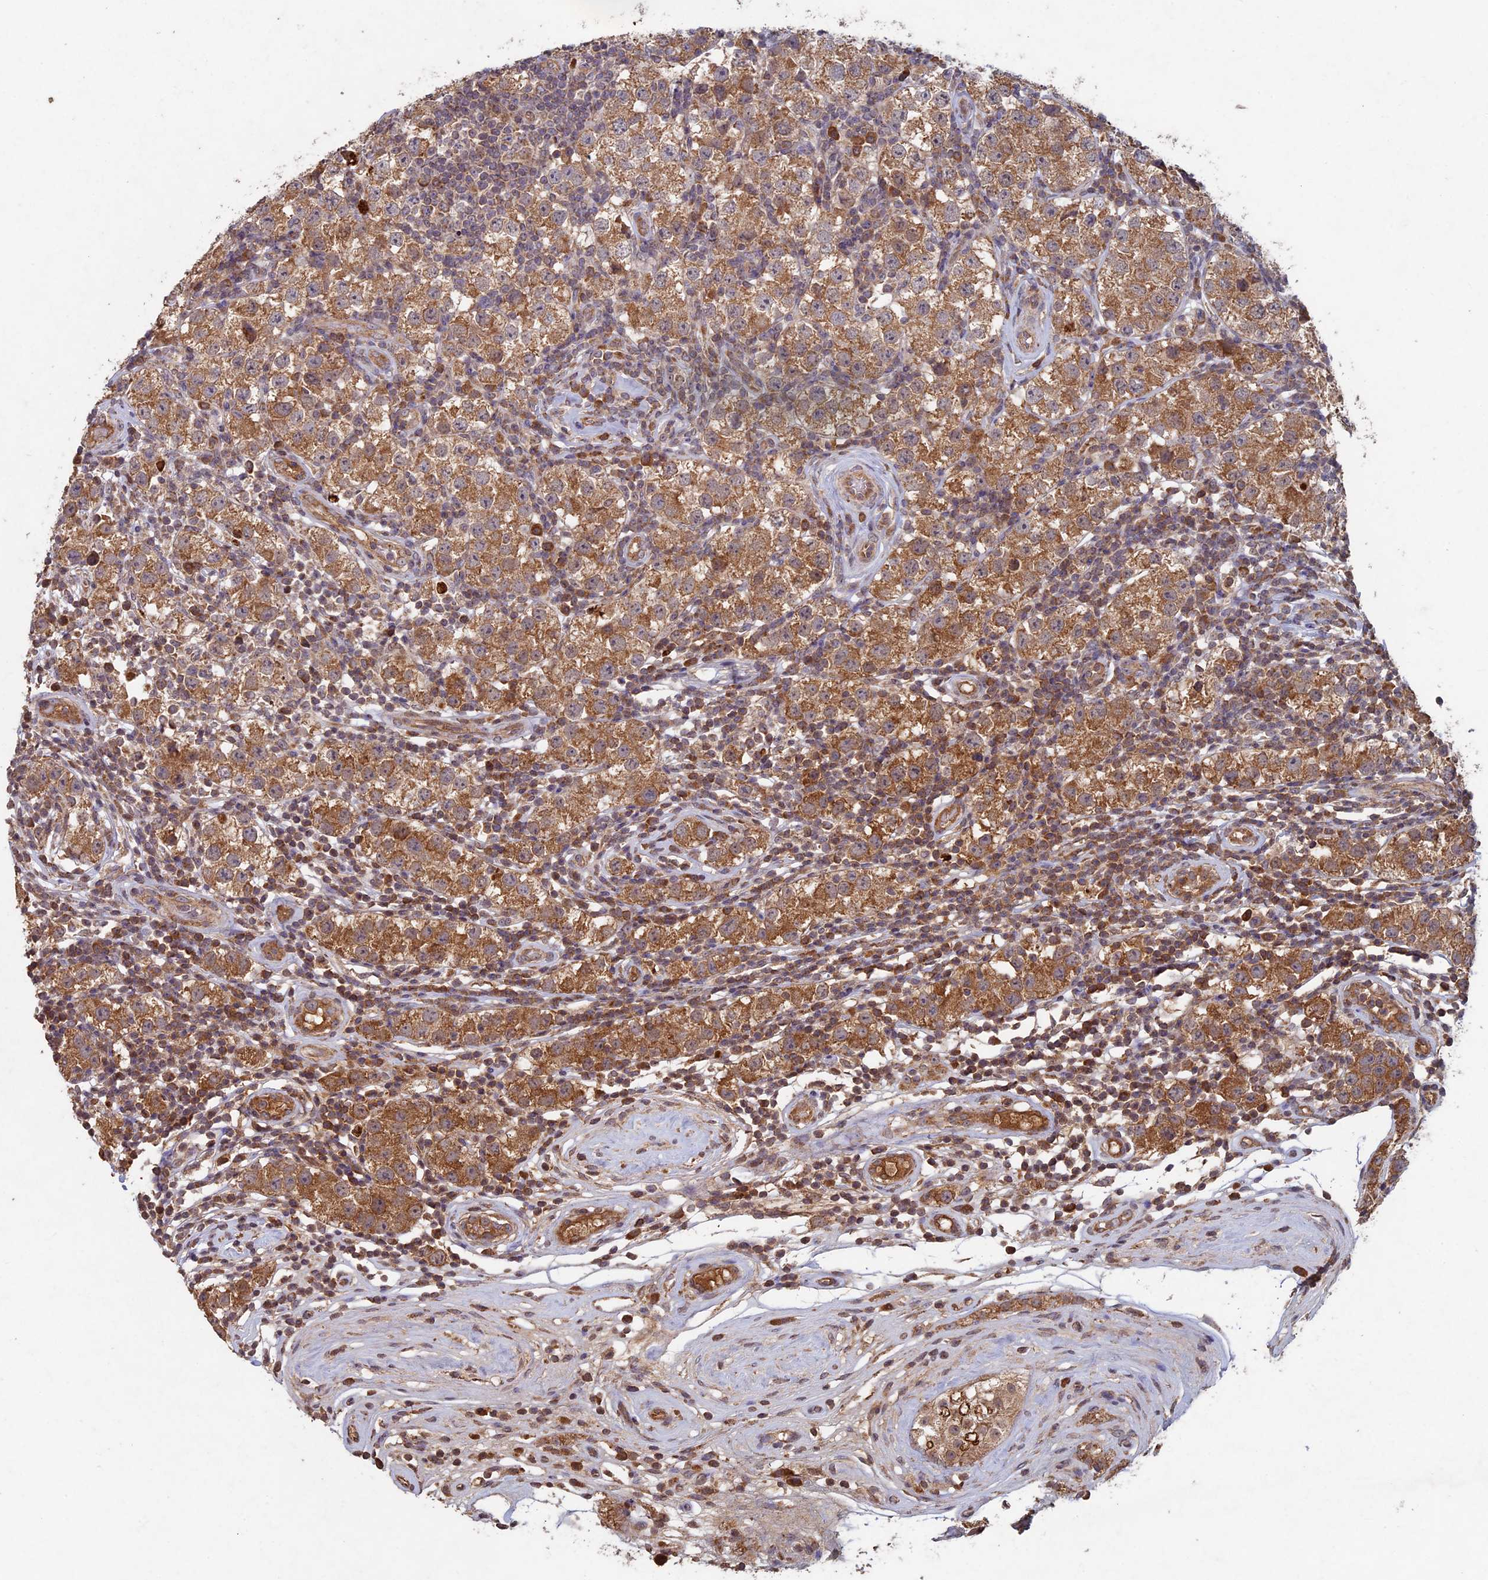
{"staining": {"intensity": "moderate", "quantity": ">75%", "location": "cytoplasmic/membranous"}, "tissue": "testis cancer", "cell_type": "Tumor cells", "image_type": "cancer", "snomed": [{"axis": "morphology", "description": "Seminoma, NOS"}, {"axis": "topography", "description": "Testis"}], "caption": "The image demonstrates a brown stain indicating the presence of a protein in the cytoplasmic/membranous of tumor cells in testis cancer (seminoma).", "gene": "RCCD1", "patient": {"sex": "male", "age": 34}}